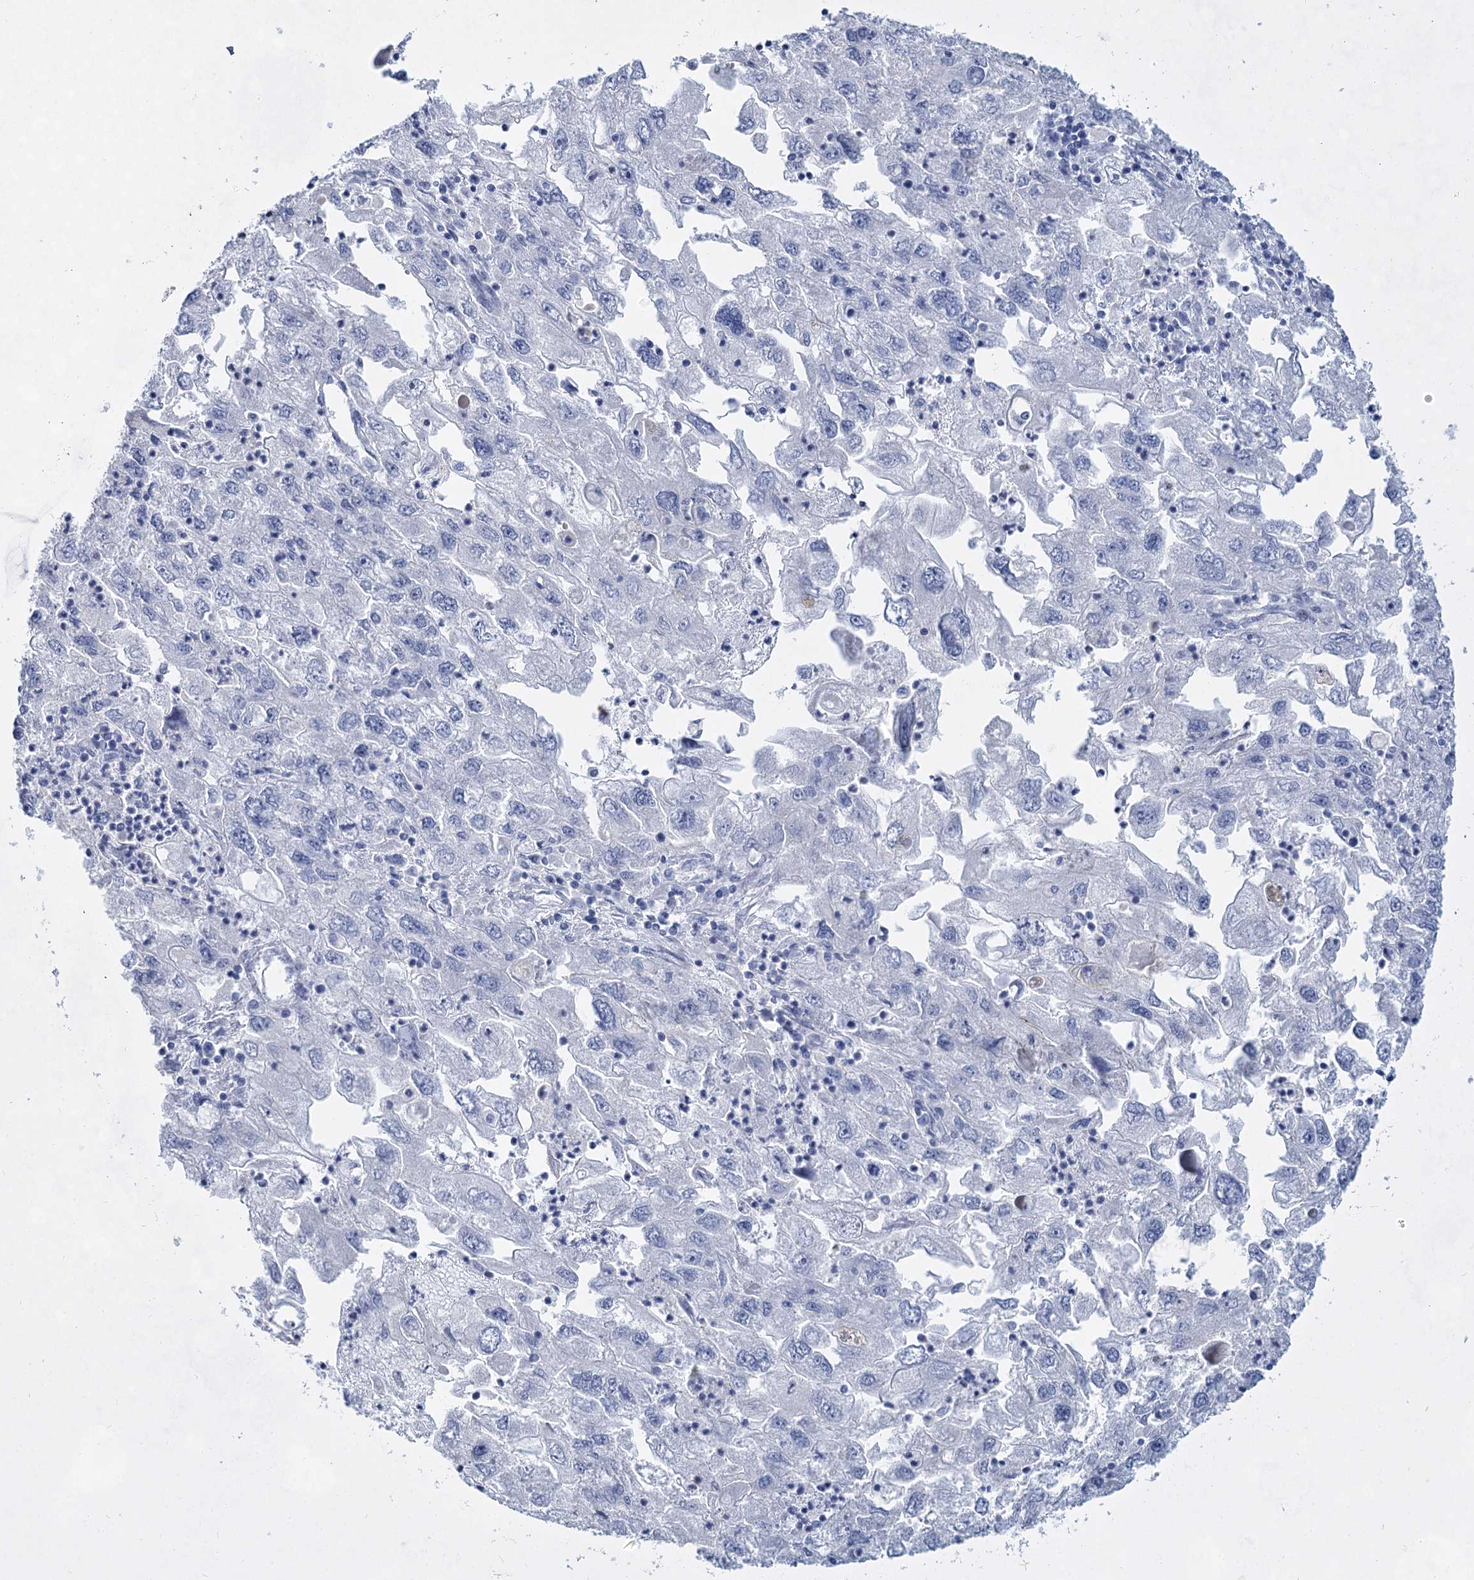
{"staining": {"intensity": "negative", "quantity": "none", "location": "none"}, "tissue": "endometrial cancer", "cell_type": "Tumor cells", "image_type": "cancer", "snomed": [{"axis": "morphology", "description": "Adenocarcinoma, NOS"}, {"axis": "topography", "description": "Endometrium"}], "caption": "Immunohistochemical staining of human endometrial cancer (adenocarcinoma) exhibits no significant staining in tumor cells.", "gene": "SLC17A2", "patient": {"sex": "female", "age": 49}}